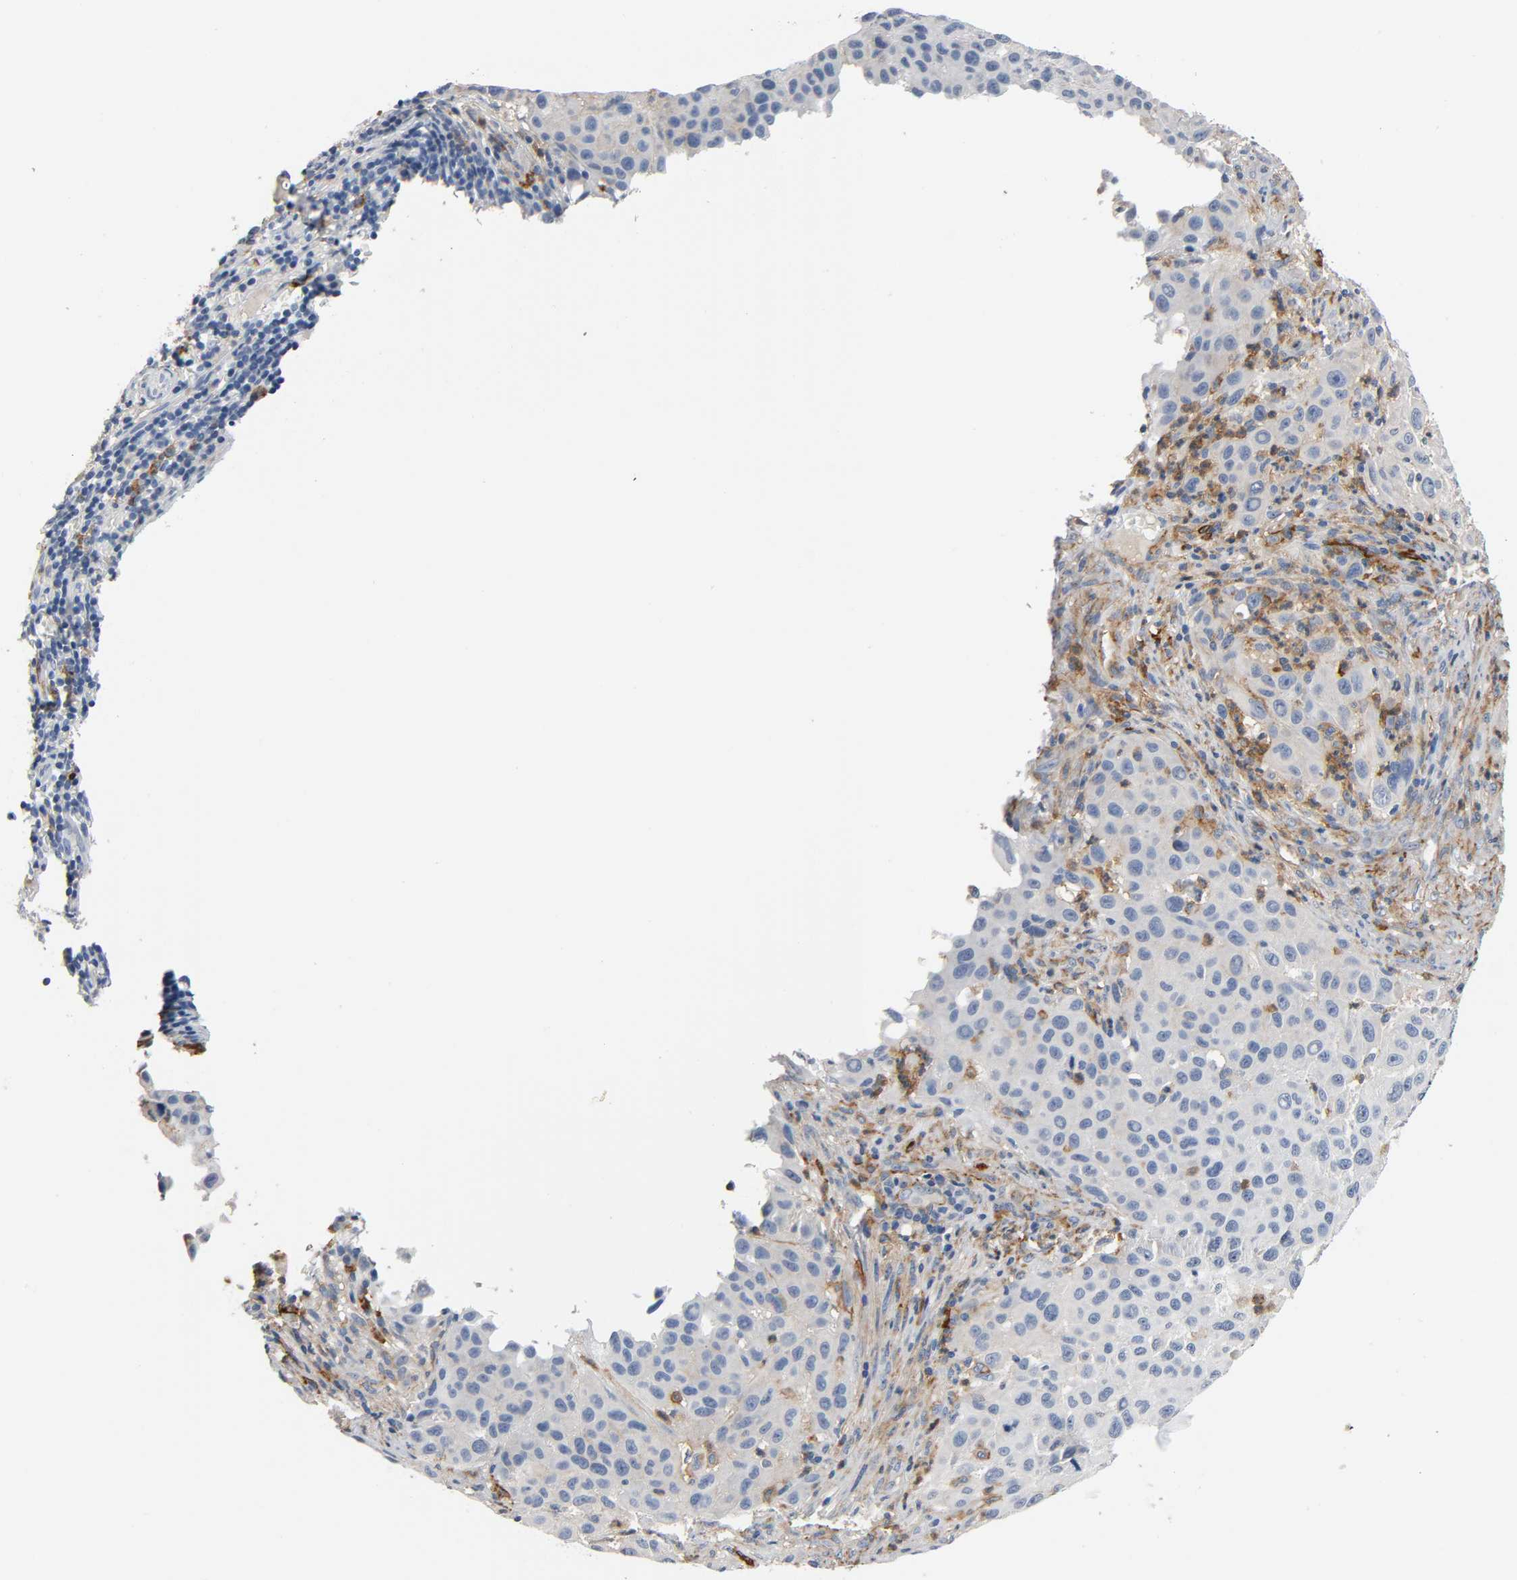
{"staining": {"intensity": "negative", "quantity": "none", "location": "none"}, "tissue": "melanoma", "cell_type": "Tumor cells", "image_type": "cancer", "snomed": [{"axis": "morphology", "description": "Malignant melanoma, Metastatic site"}, {"axis": "topography", "description": "Lymph node"}], "caption": "DAB (3,3'-diaminobenzidine) immunohistochemical staining of human malignant melanoma (metastatic site) exhibits no significant expression in tumor cells.", "gene": "ANPEP", "patient": {"sex": "male", "age": 61}}